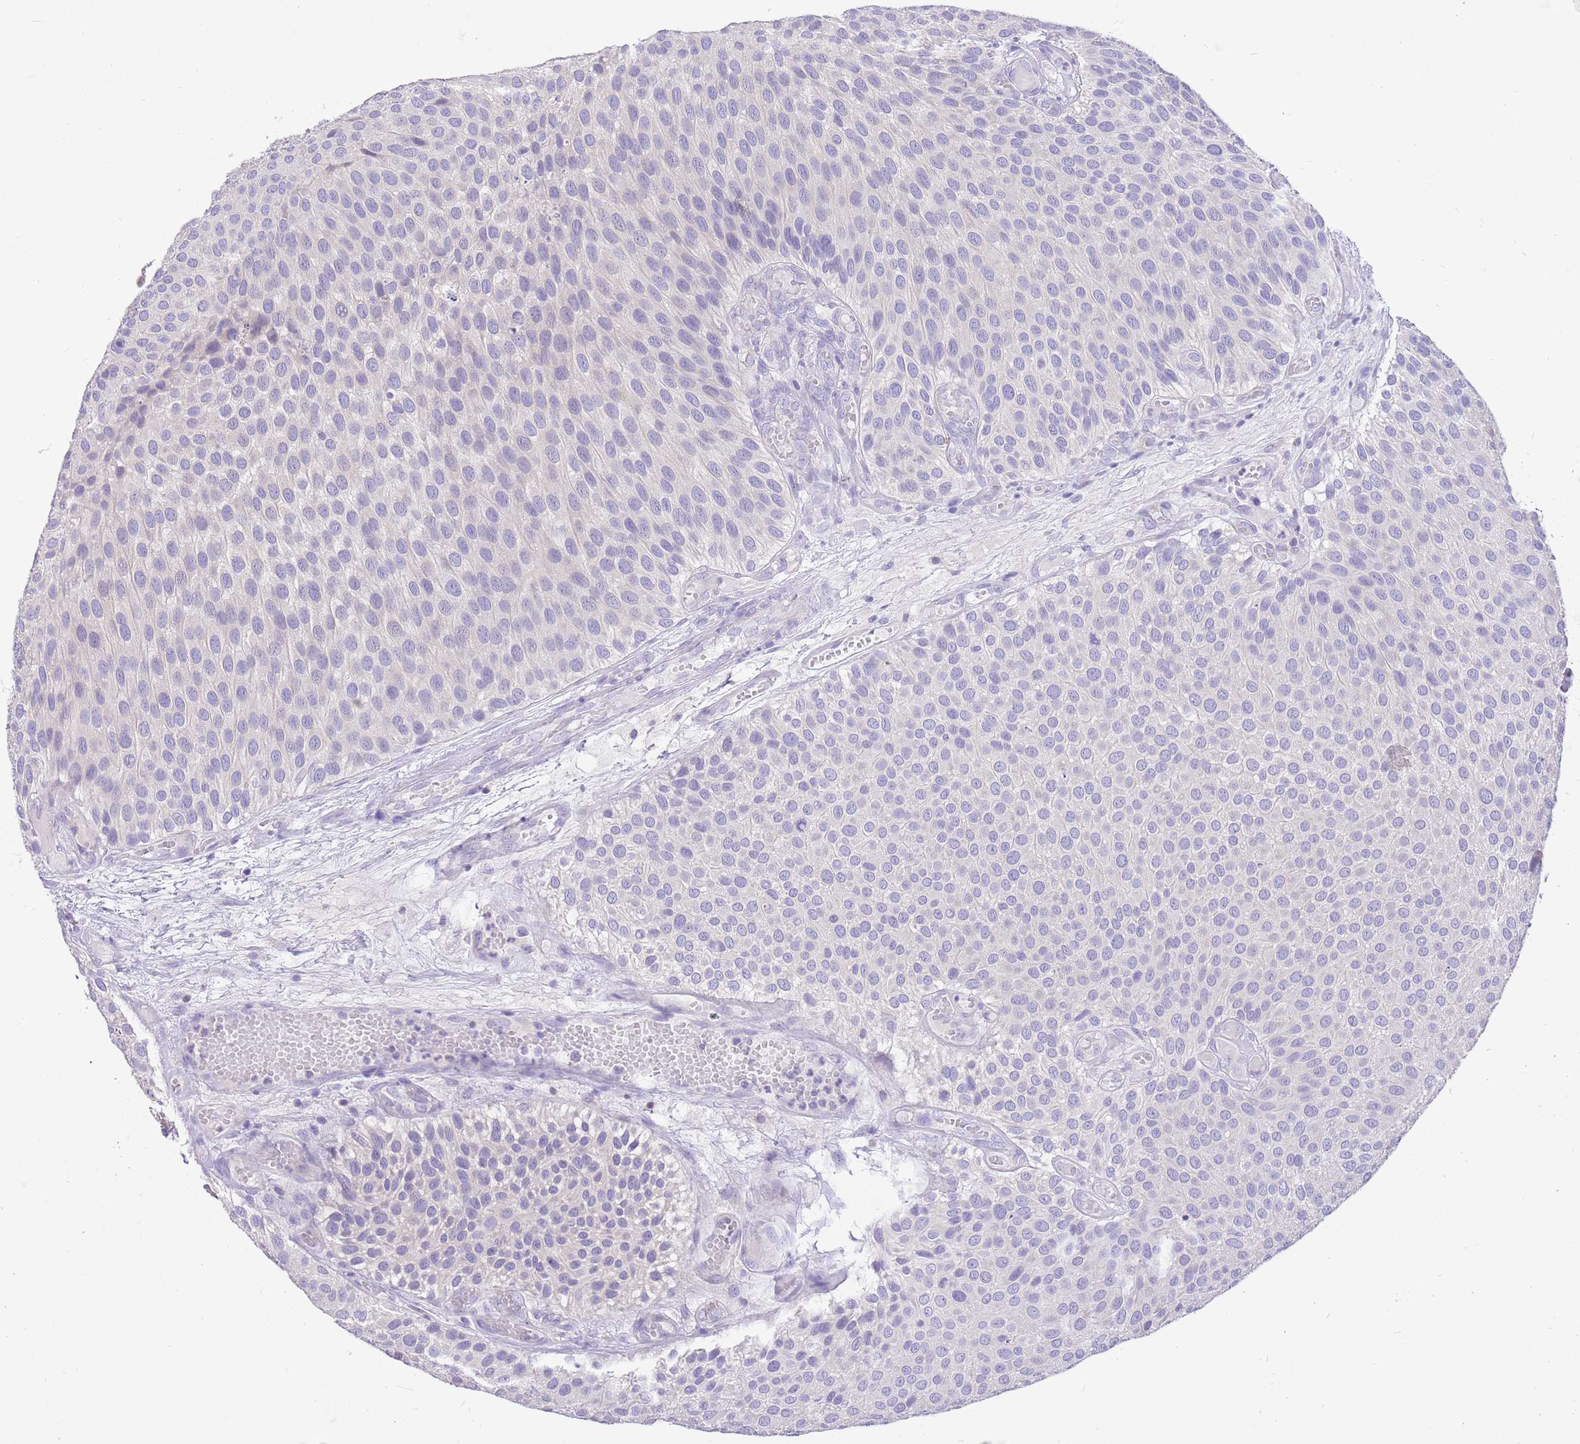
{"staining": {"intensity": "negative", "quantity": "none", "location": "none"}, "tissue": "urothelial cancer", "cell_type": "Tumor cells", "image_type": "cancer", "snomed": [{"axis": "morphology", "description": "Urothelial carcinoma, Low grade"}, {"axis": "topography", "description": "Urinary bladder"}], "caption": "A micrograph of urothelial cancer stained for a protein reveals no brown staining in tumor cells.", "gene": "GLCE", "patient": {"sex": "male", "age": 89}}